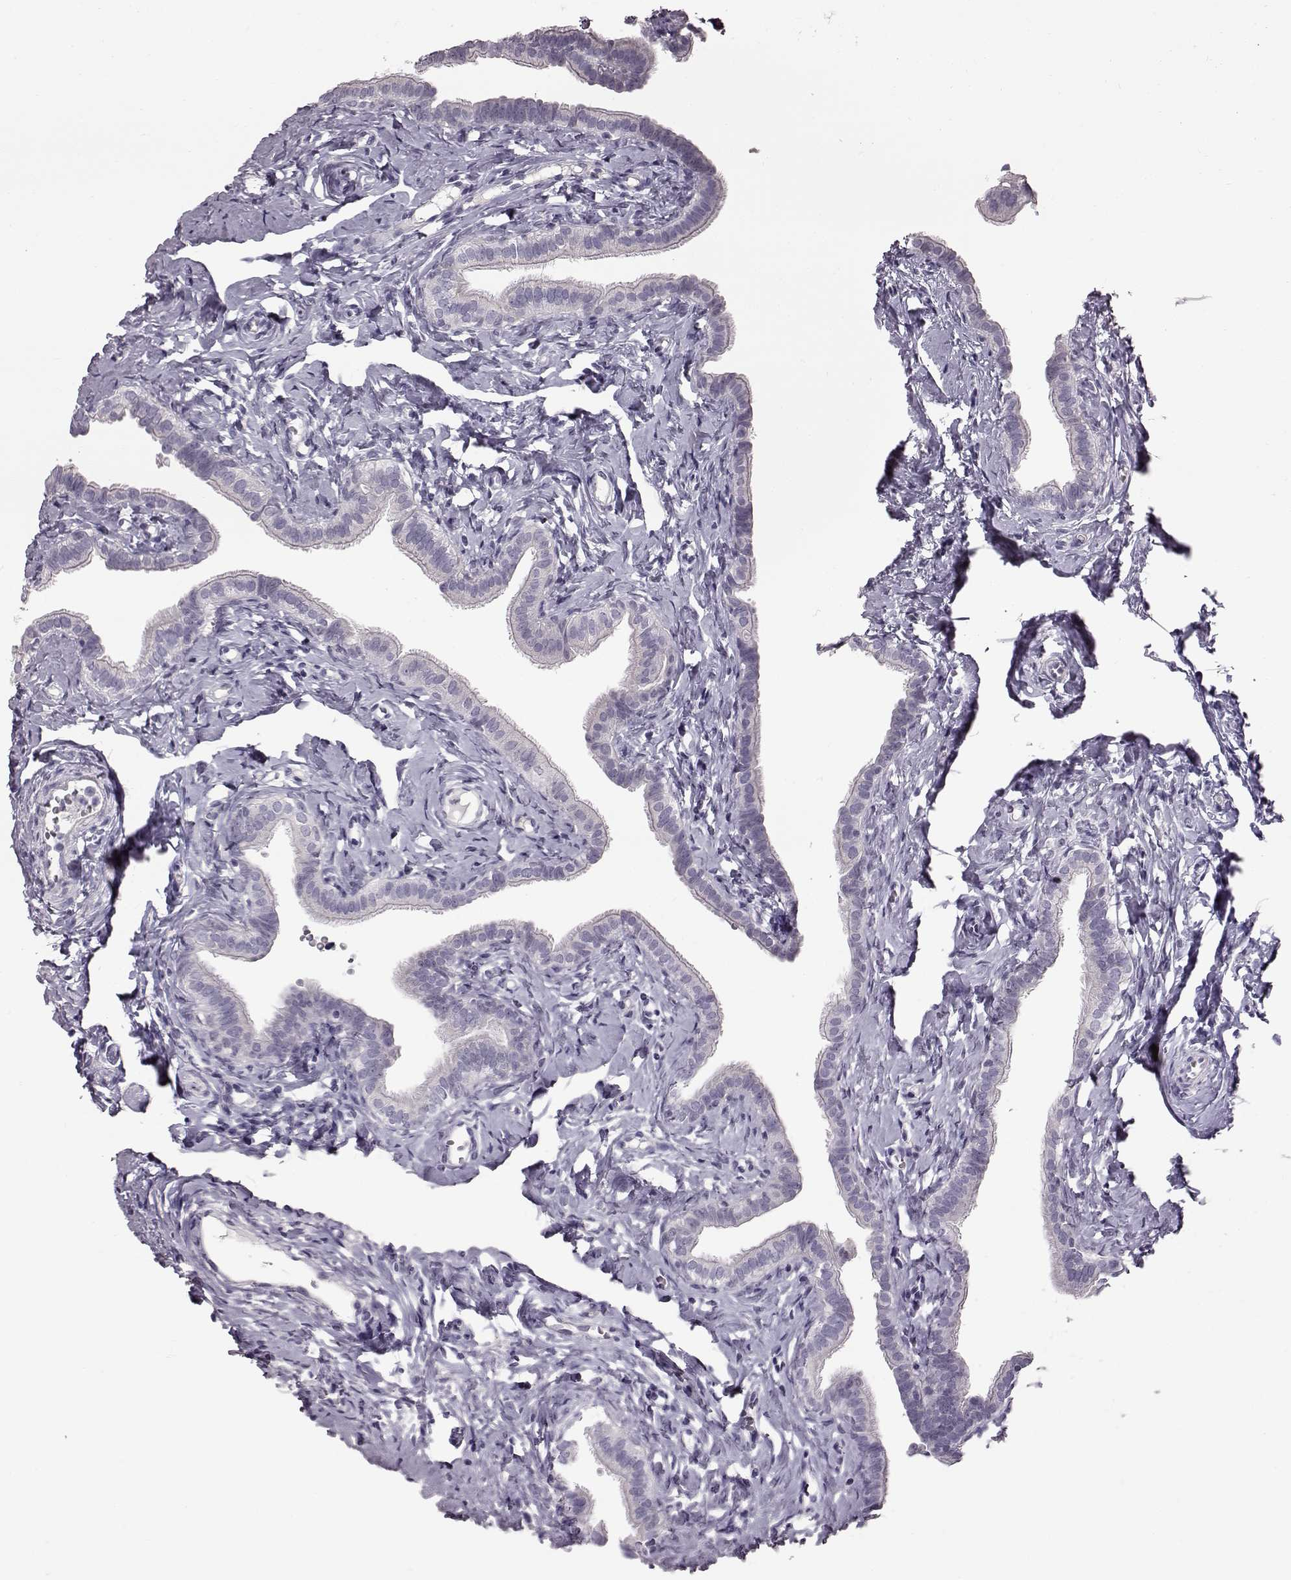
{"staining": {"intensity": "negative", "quantity": "none", "location": "none"}, "tissue": "fallopian tube", "cell_type": "Glandular cells", "image_type": "normal", "snomed": [{"axis": "morphology", "description": "Normal tissue, NOS"}, {"axis": "topography", "description": "Fallopian tube"}], "caption": "Glandular cells are negative for brown protein staining in benign fallopian tube. Brightfield microscopy of immunohistochemistry stained with DAB (brown) and hematoxylin (blue), captured at high magnification.", "gene": "TCHHL1", "patient": {"sex": "female", "age": 41}}